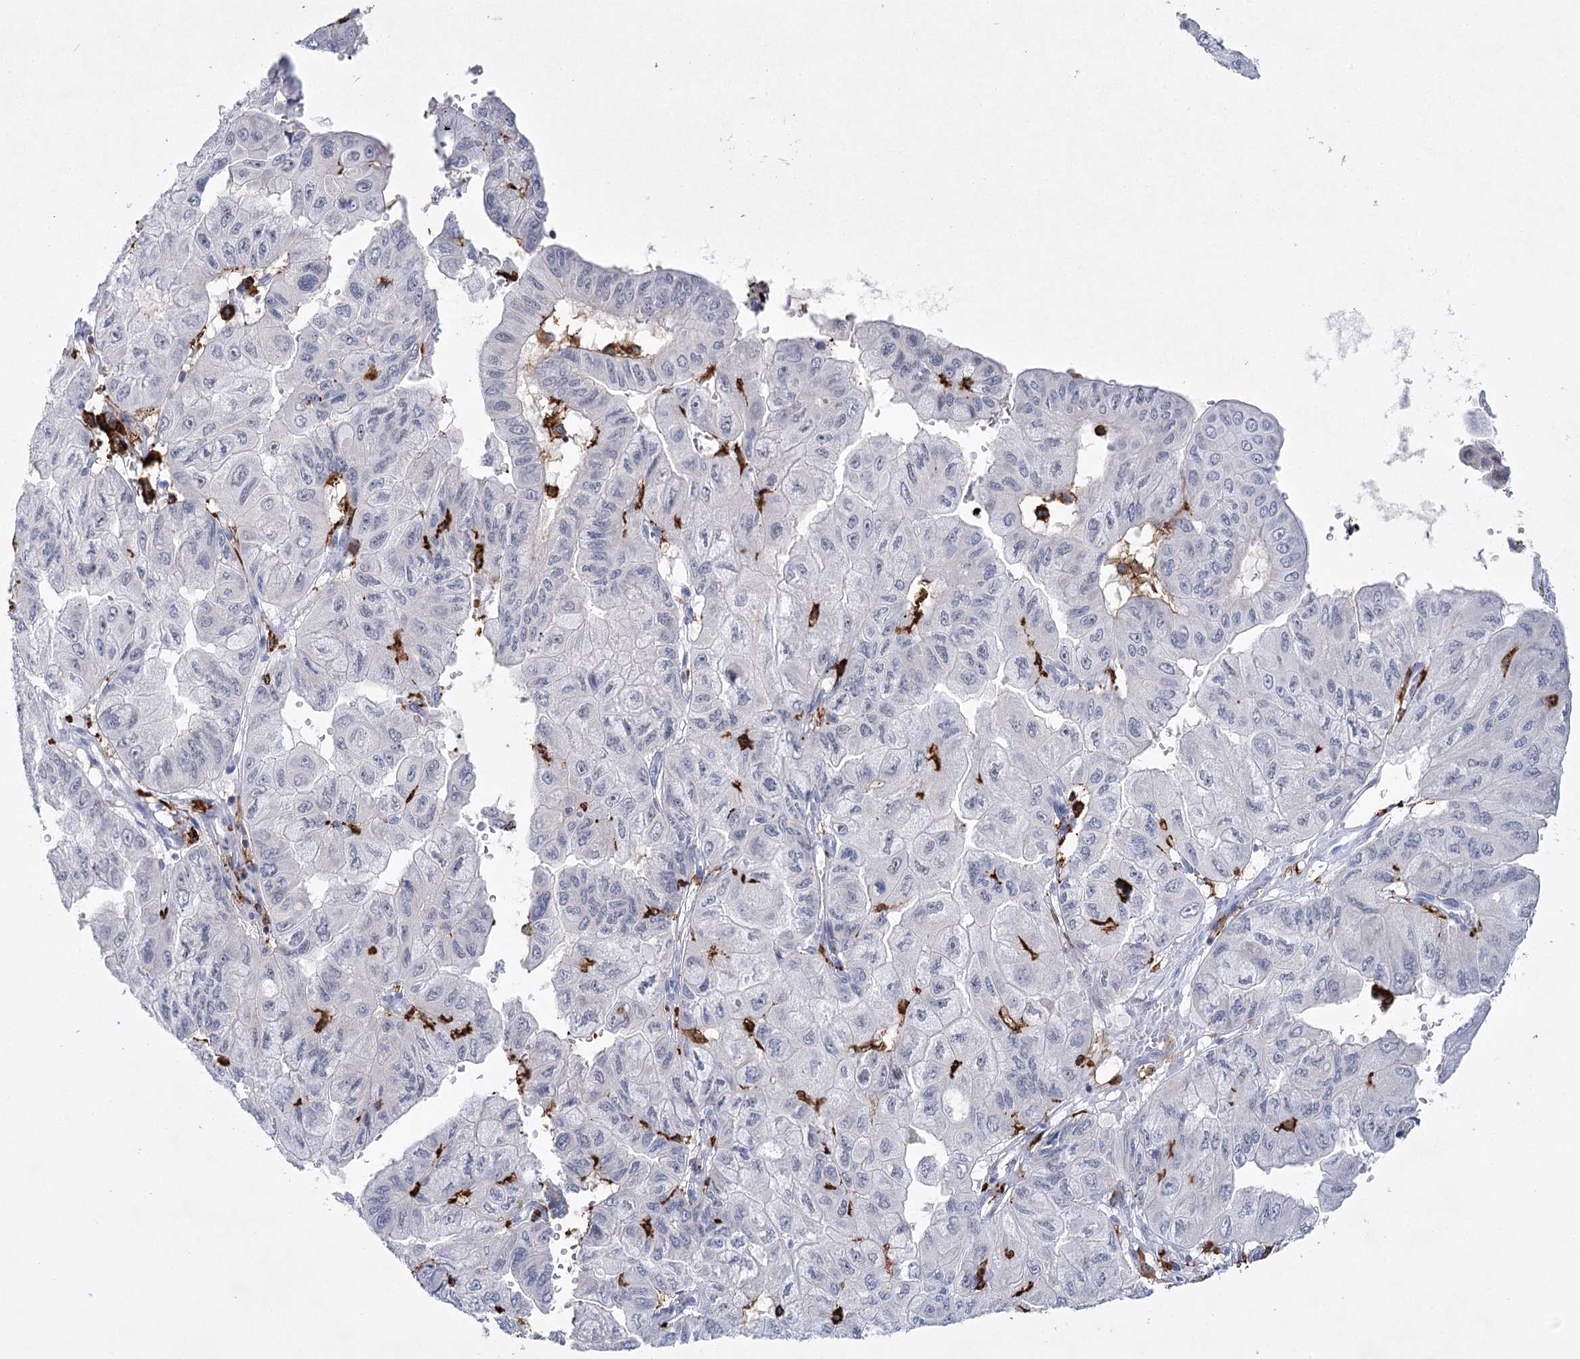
{"staining": {"intensity": "negative", "quantity": "none", "location": "none"}, "tissue": "pancreatic cancer", "cell_type": "Tumor cells", "image_type": "cancer", "snomed": [{"axis": "morphology", "description": "Adenocarcinoma, NOS"}, {"axis": "topography", "description": "Pancreas"}], "caption": "A photomicrograph of pancreatic adenocarcinoma stained for a protein reveals no brown staining in tumor cells.", "gene": "PIWIL4", "patient": {"sex": "male", "age": 51}}